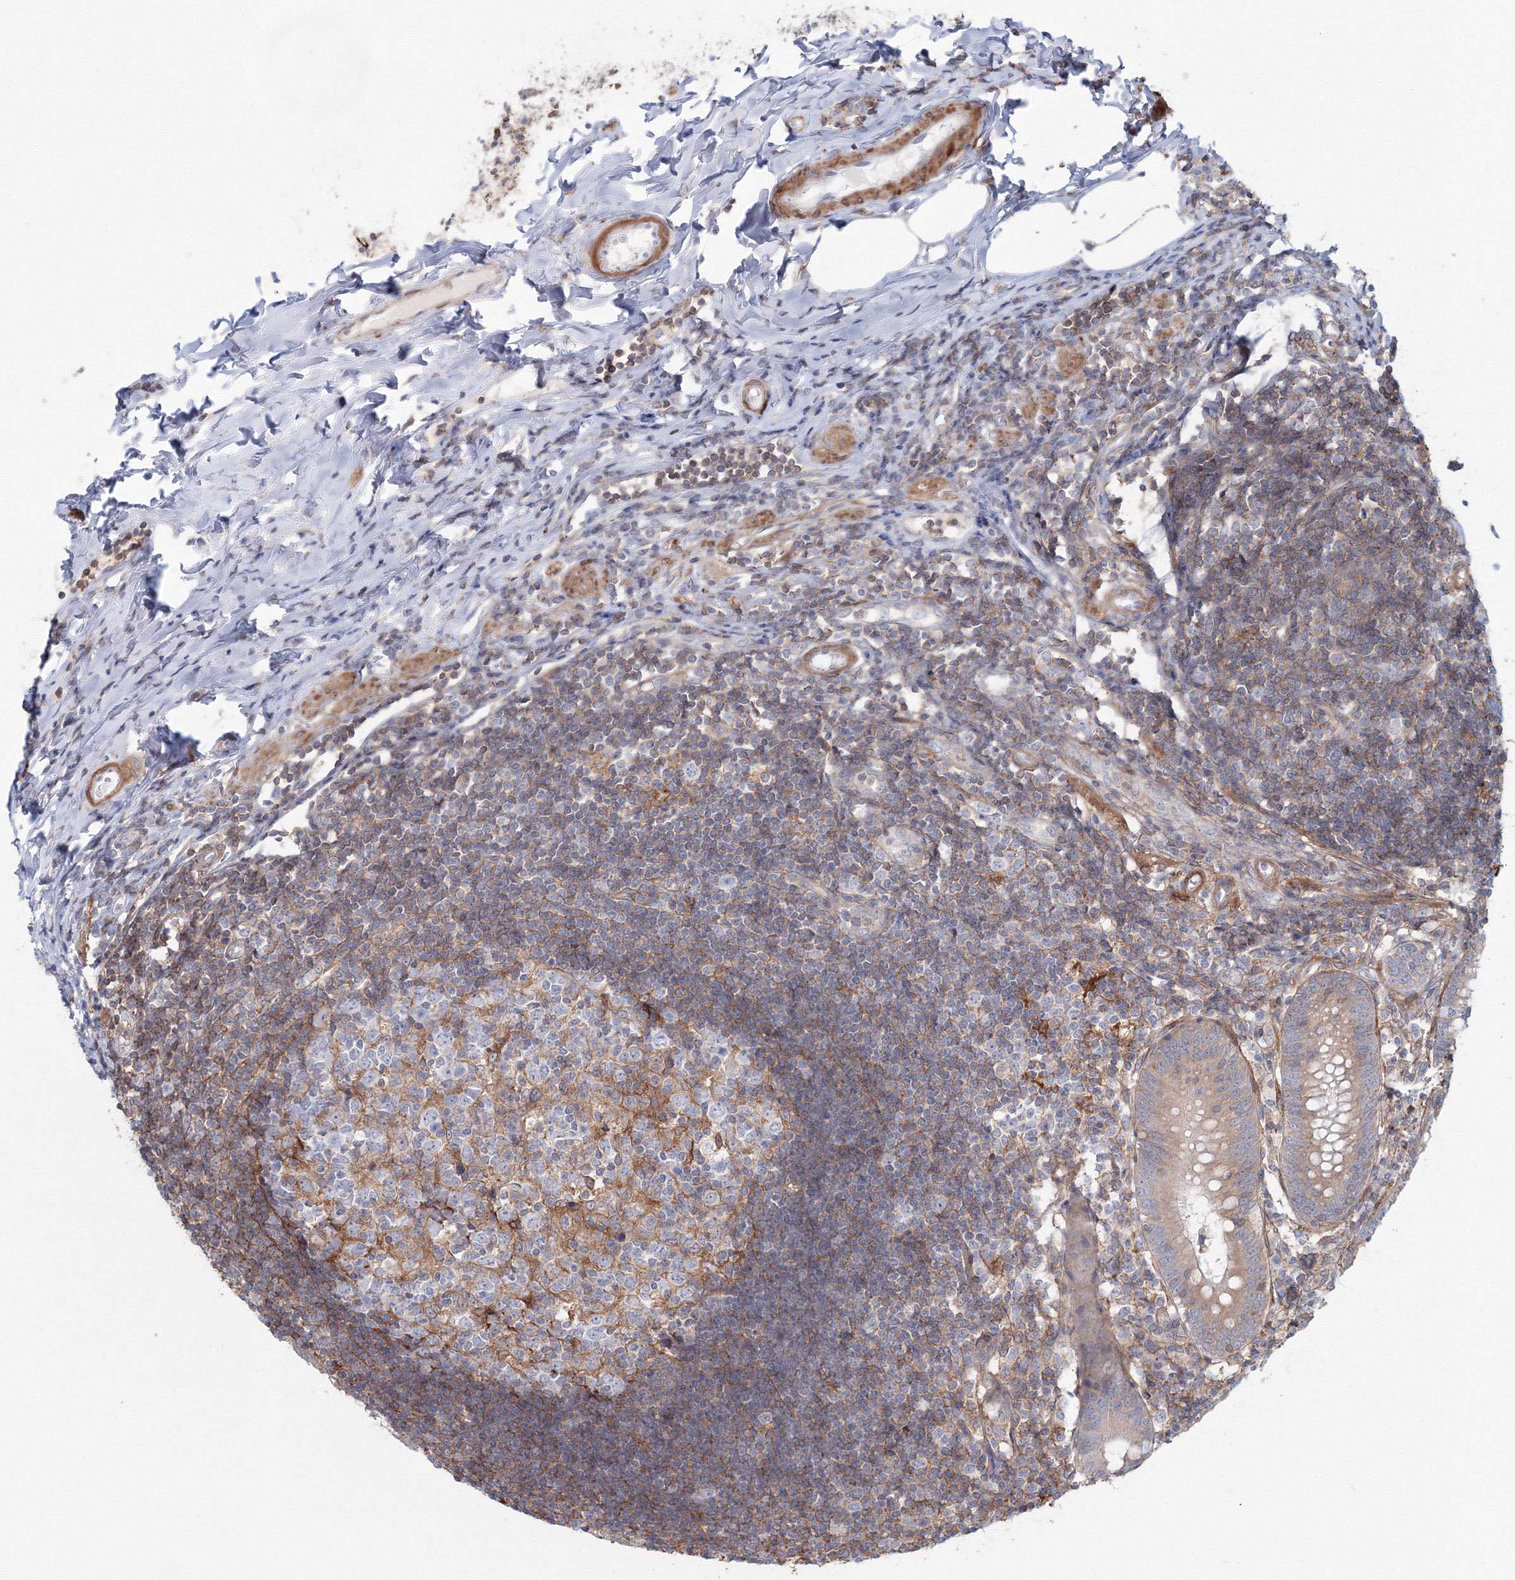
{"staining": {"intensity": "moderate", "quantity": "25%-75%", "location": "cytoplasmic/membranous"}, "tissue": "appendix", "cell_type": "Glandular cells", "image_type": "normal", "snomed": [{"axis": "morphology", "description": "Normal tissue, NOS"}, {"axis": "topography", "description": "Appendix"}], "caption": "About 25%-75% of glandular cells in unremarkable appendix show moderate cytoplasmic/membranous protein staining as visualized by brown immunohistochemical staining.", "gene": "SH3PXD2A", "patient": {"sex": "female", "age": 54}}